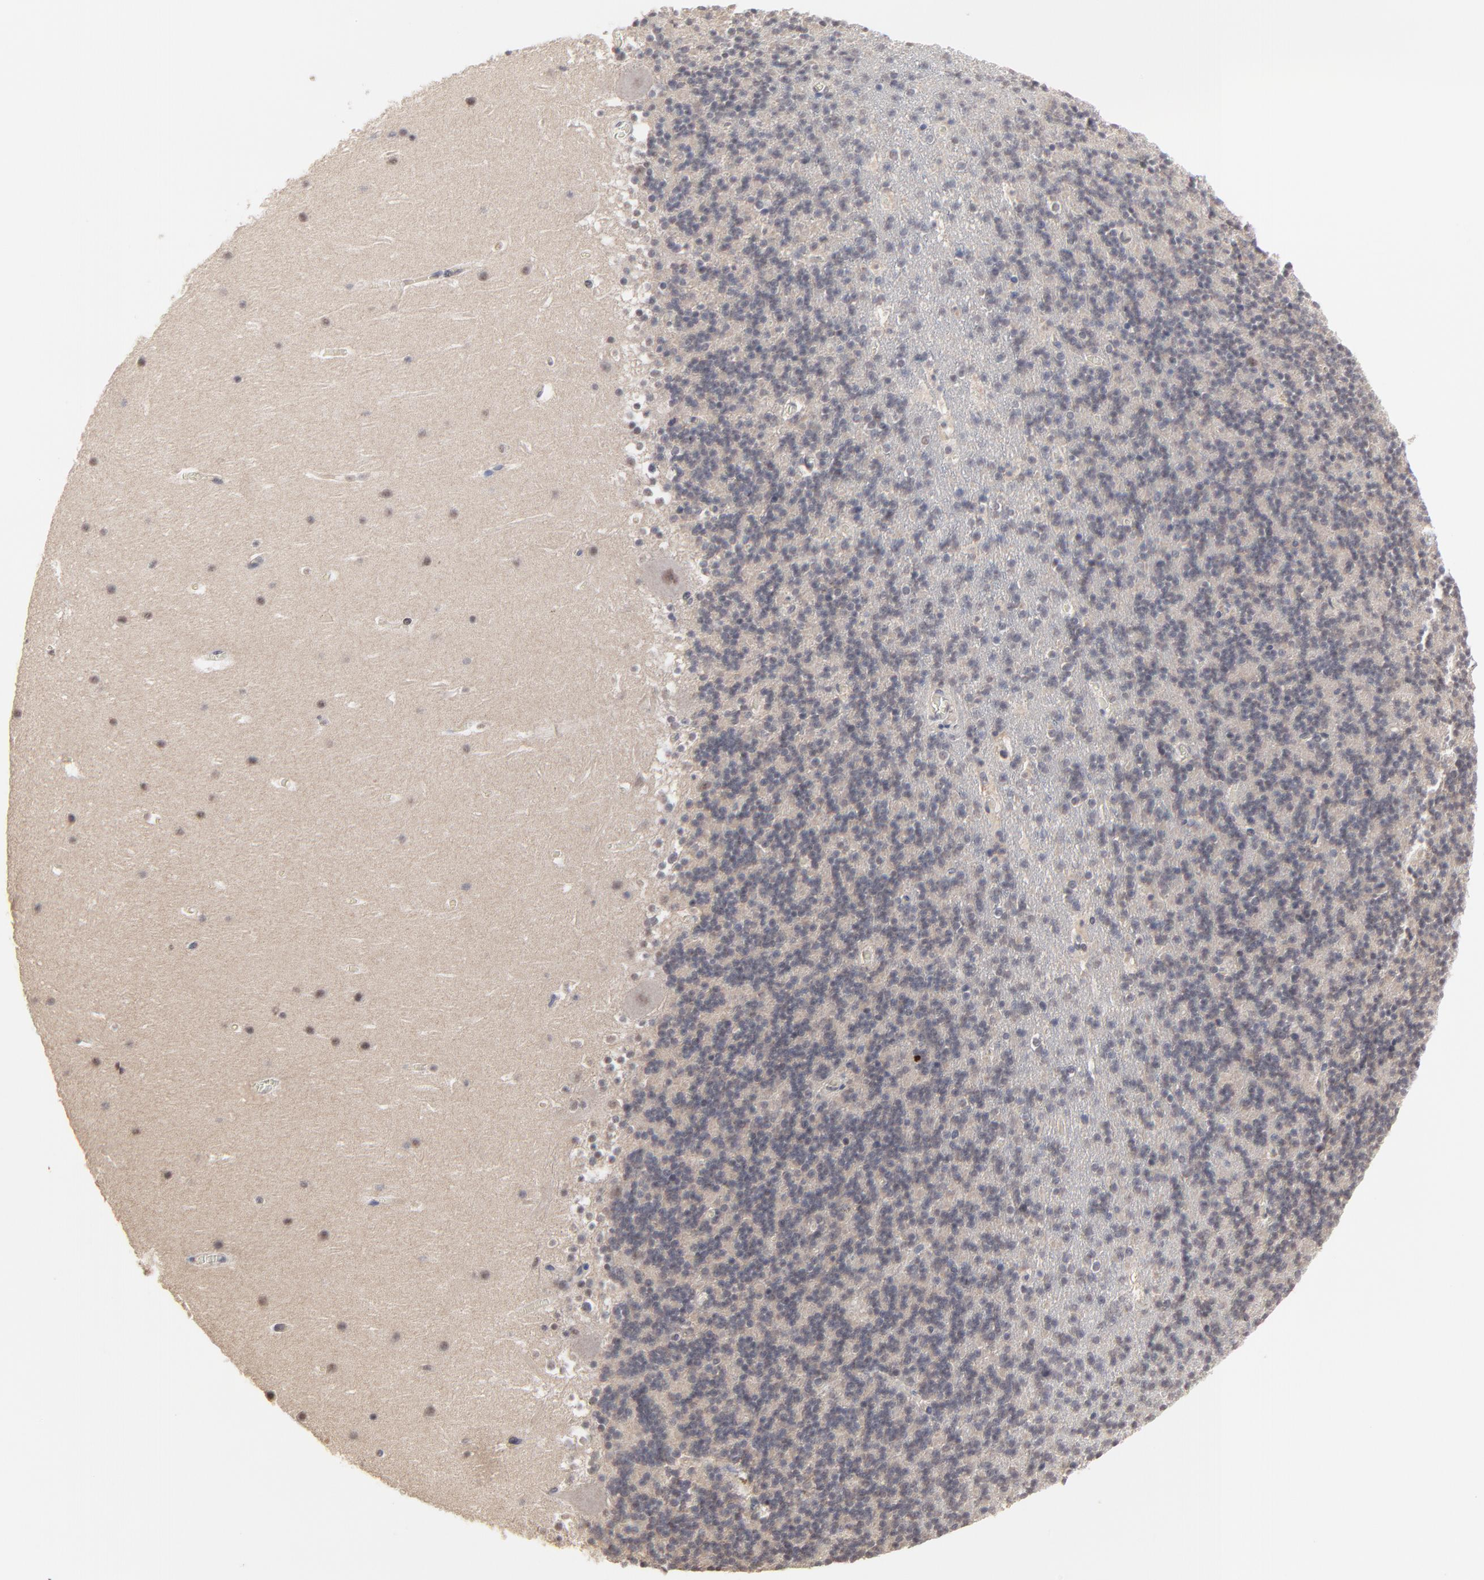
{"staining": {"intensity": "negative", "quantity": "none", "location": "none"}, "tissue": "cerebellum", "cell_type": "Cells in granular layer", "image_type": "normal", "snomed": [{"axis": "morphology", "description": "Normal tissue, NOS"}, {"axis": "topography", "description": "Cerebellum"}], "caption": "DAB immunohistochemical staining of unremarkable cerebellum displays no significant staining in cells in granular layer. (Immunohistochemistry (ihc), brightfield microscopy, high magnification).", "gene": "FAM199X", "patient": {"sex": "male", "age": 45}}